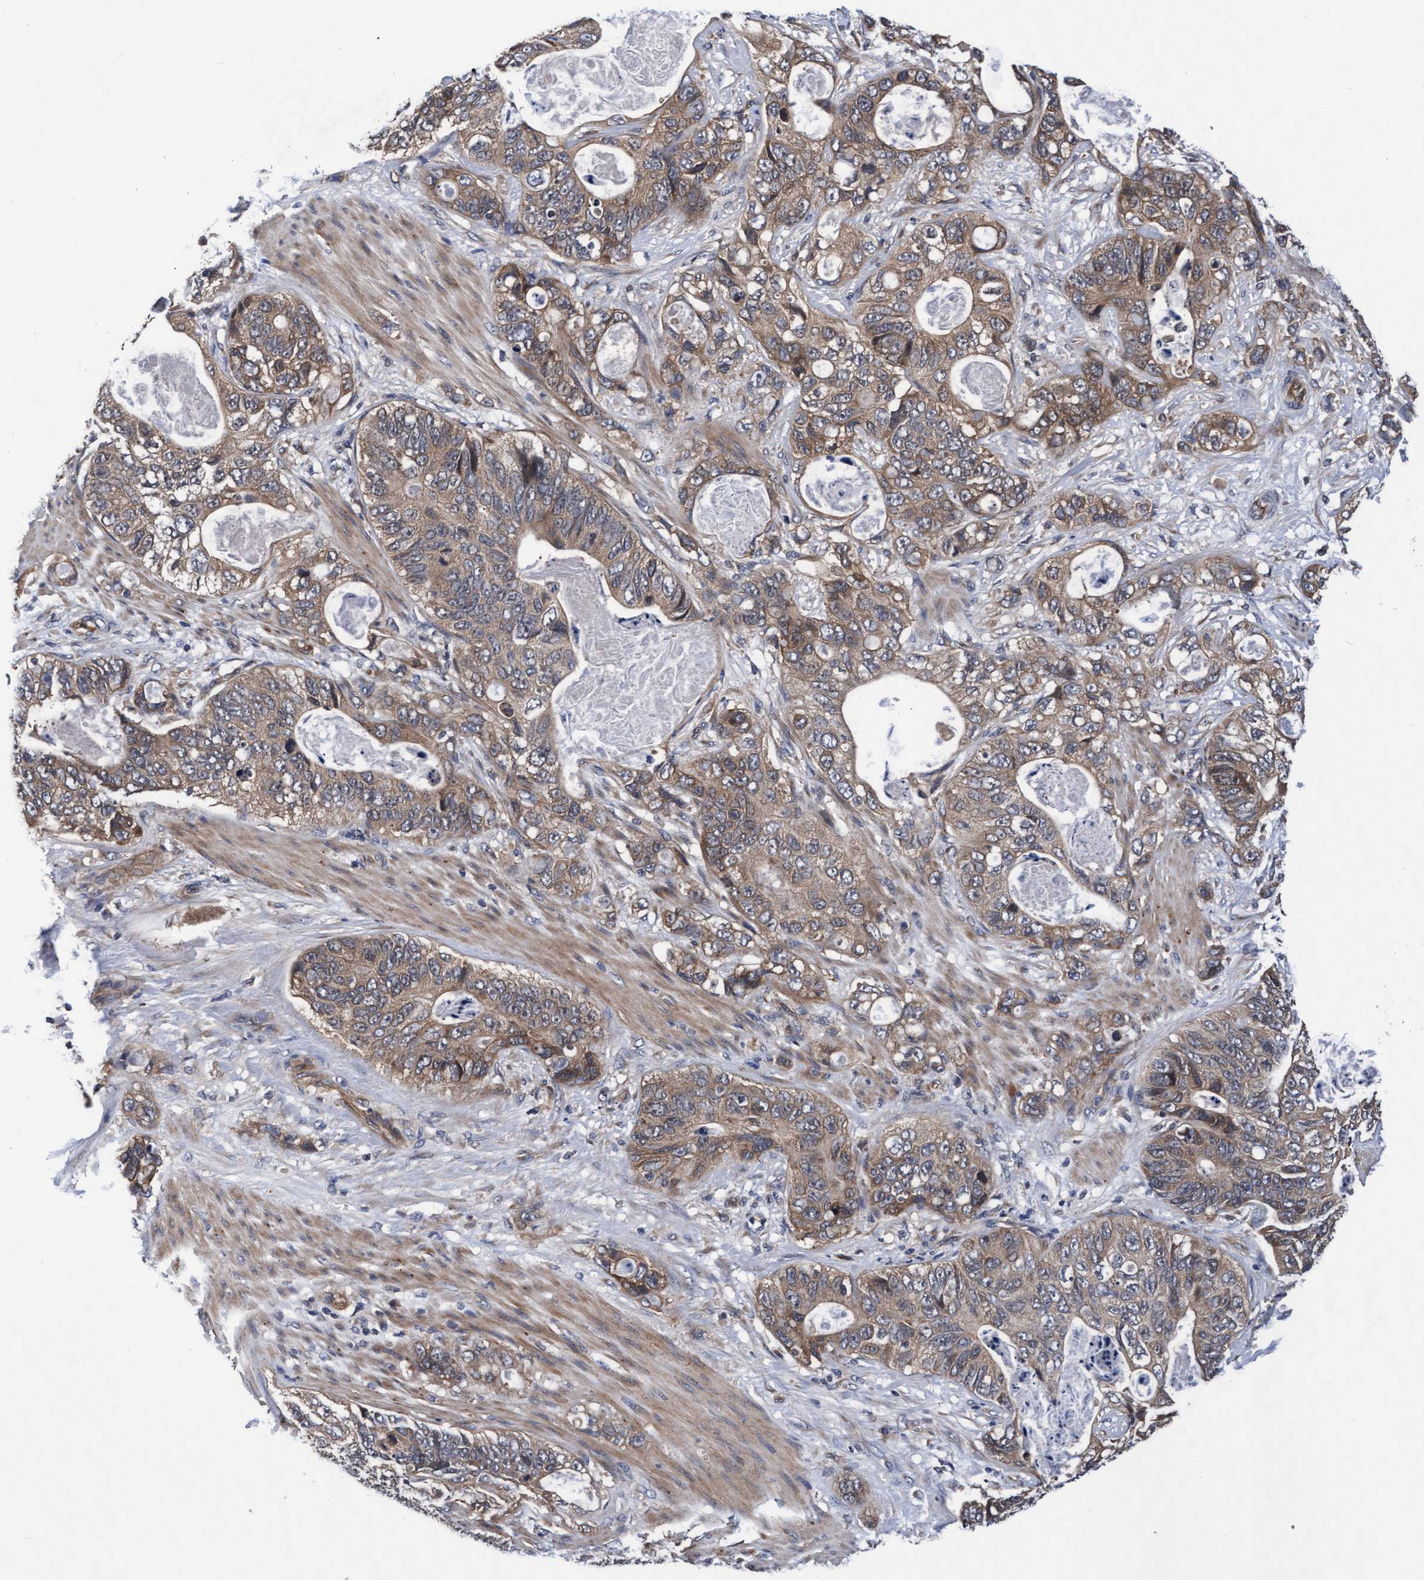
{"staining": {"intensity": "weak", "quantity": ">75%", "location": "cytoplasmic/membranous"}, "tissue": "stomach cancer", "cell_type": "Tumor cells", "image_type": "cancer", "snomed": [{"axis": "morphology", "description": "Normal tissue, NOS"}, {"axis": "morphology", "description": "Adenocarcinoma, NOS"}, {"axis": "topography", "description": "Stomach"}], "caption": "Tumor cells demonstrate low levels of weak cytoplasmic/membranous positivity in about >75% of cells in human stomach cancer.", "gene": "EFCAB13", "patient": {"sex": "female", "age": 89}}